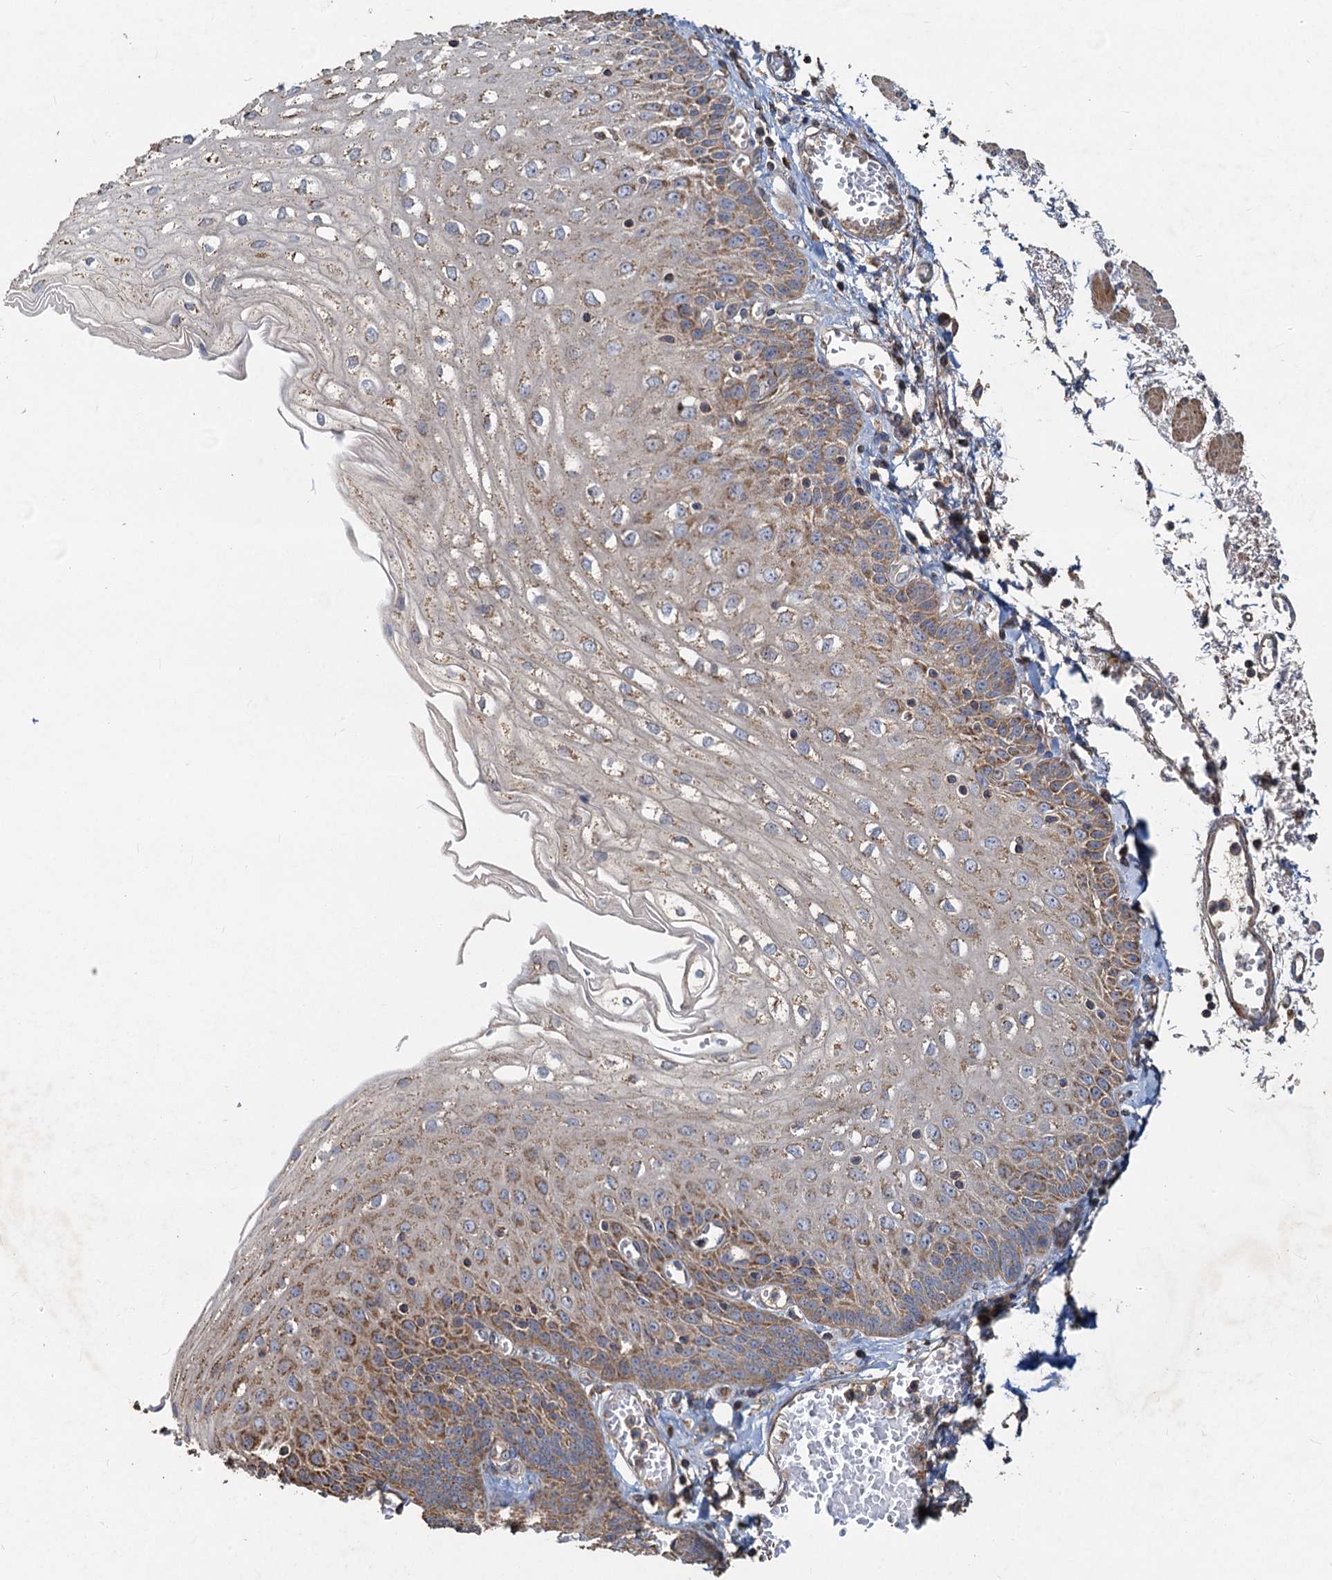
{"staining": {"intensity": "moderate", "quantity": "25%-75%", "location": "cytoplasmic/membranous"}, "tissue": "esophagus", "cell_type": "Squamous epithelial cells", "image_type": "normal", "snomed": [{"axis": "morphology", "description": "Normal tissue, NOS"}, {"axis": "topography", "description": "Esophagus"}], "caption": "Protein expression analysis of unremarkable esophagus shows moderate cytoplasmic/membranous expression in approximately 25%-75% of squamous epithelial cells.", "gene": "SDS", "patient": {"sex": "male", "age": 81}}